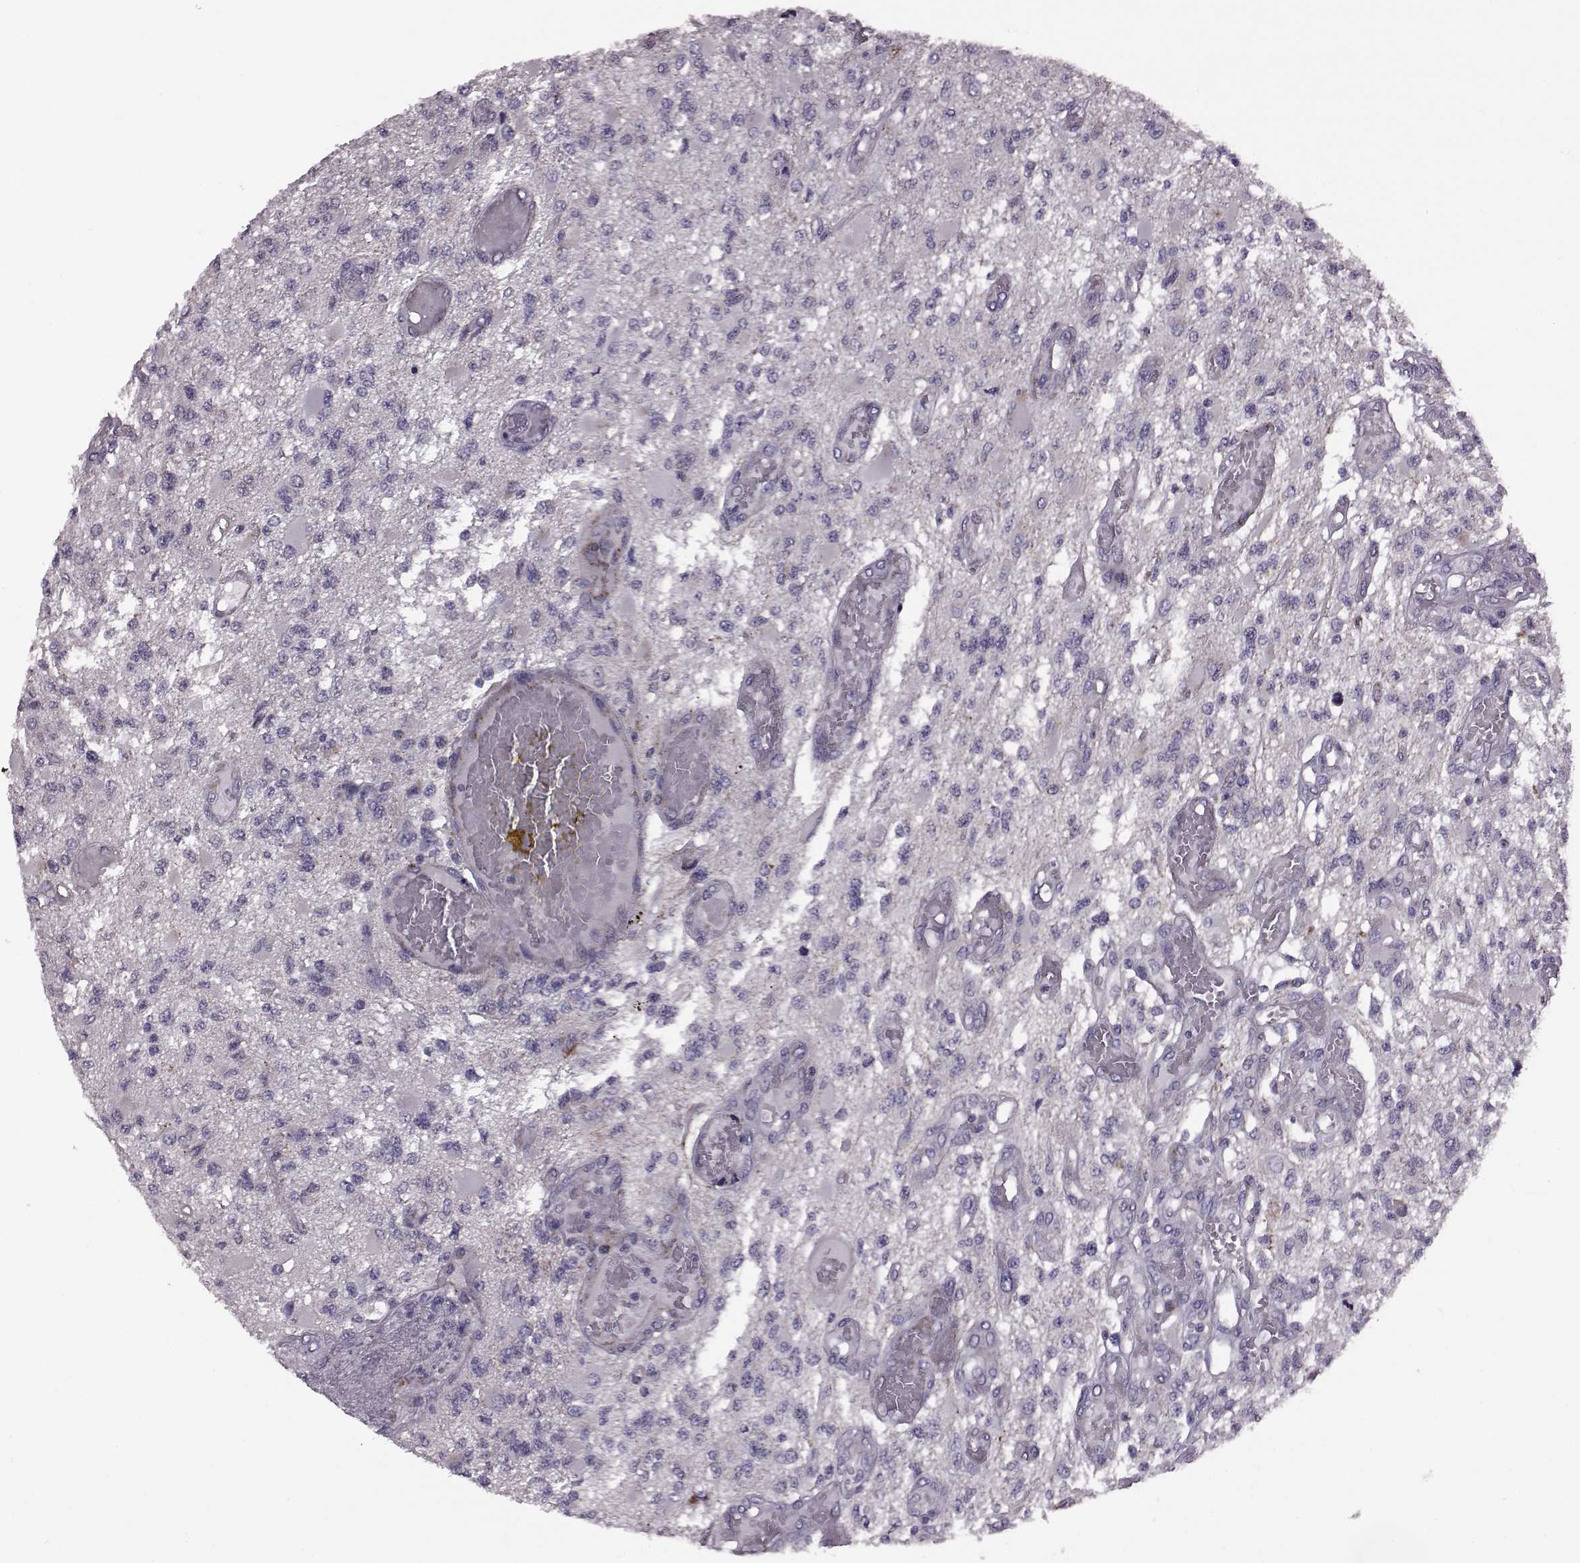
{"staining": {"intensity": "negative", "quantity": "none", "location": "none"}, "tissue": "glioma", "cell_type": "Tumor cells", "image_type": "cancer", "snomed": [{"axis": "morphology", "description": "Glioma, malignant, High grade"}, {"axis": "topography", "description": "Brain"}], "caption": "This is an IHC image of malignant glioma (high-grade). There is no staining in tumor cells.", "gene": "RIMS2", "patient": {"sex": "female", "age": 63}}